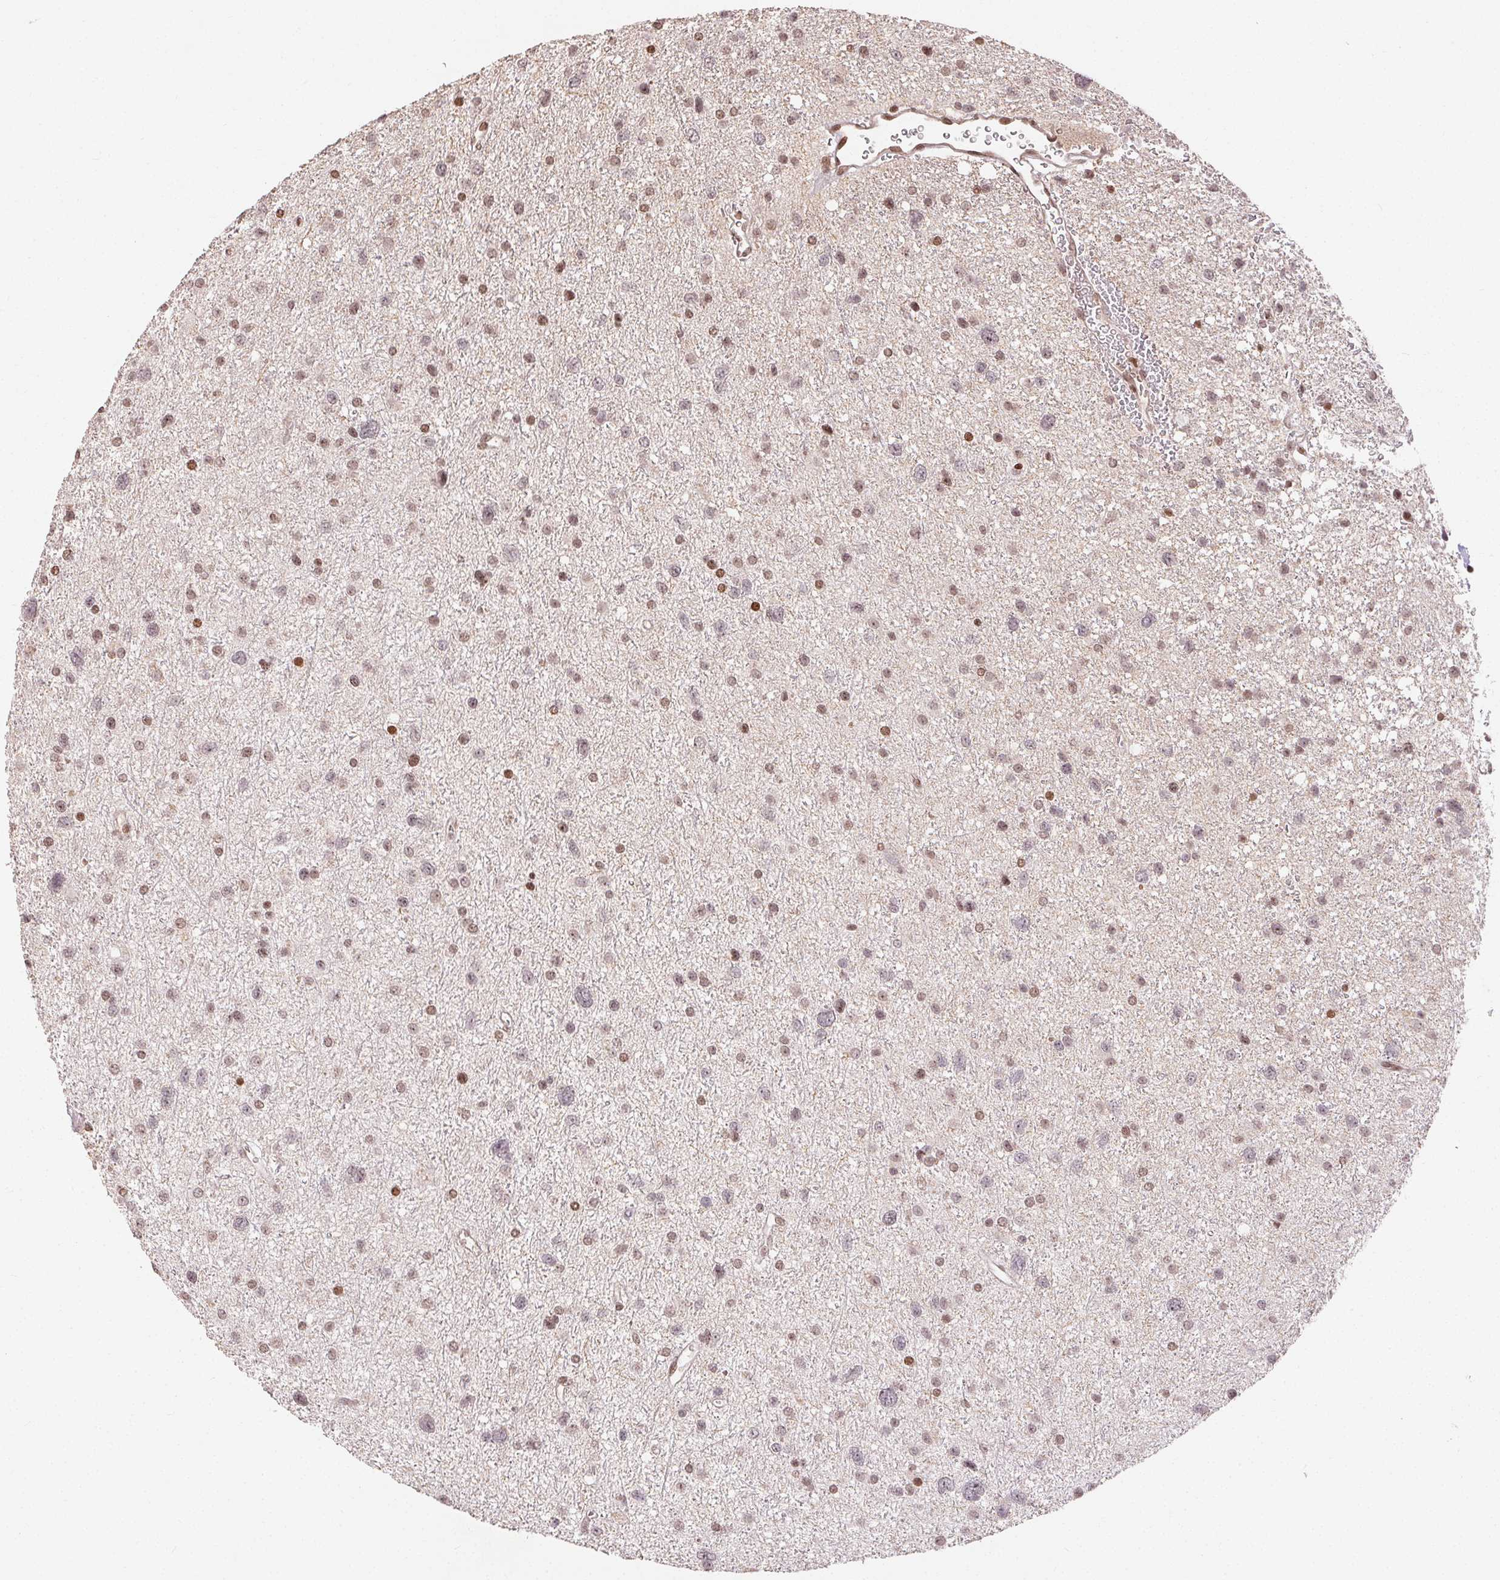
{"staining": {"intensity": "moderate", "quantity": "25%-75%", "location": "nuclear"}, "tissue": "glioma", "cell_type": "Tumor cells", "image_type": "cancer", "snomed": [{"axis": "morphology", "description": "Glioma, malignant, Low grade"}, {"axis": "topography", "description": "Brain"}], "caption": "This is an image of immunohistochemistry (IHC) staining of glioma, which shows moderate expression in the nuclear of tumor cells.", "gene": "MAPKAPK2", "patient": {"sex": "female", "age": 55}}